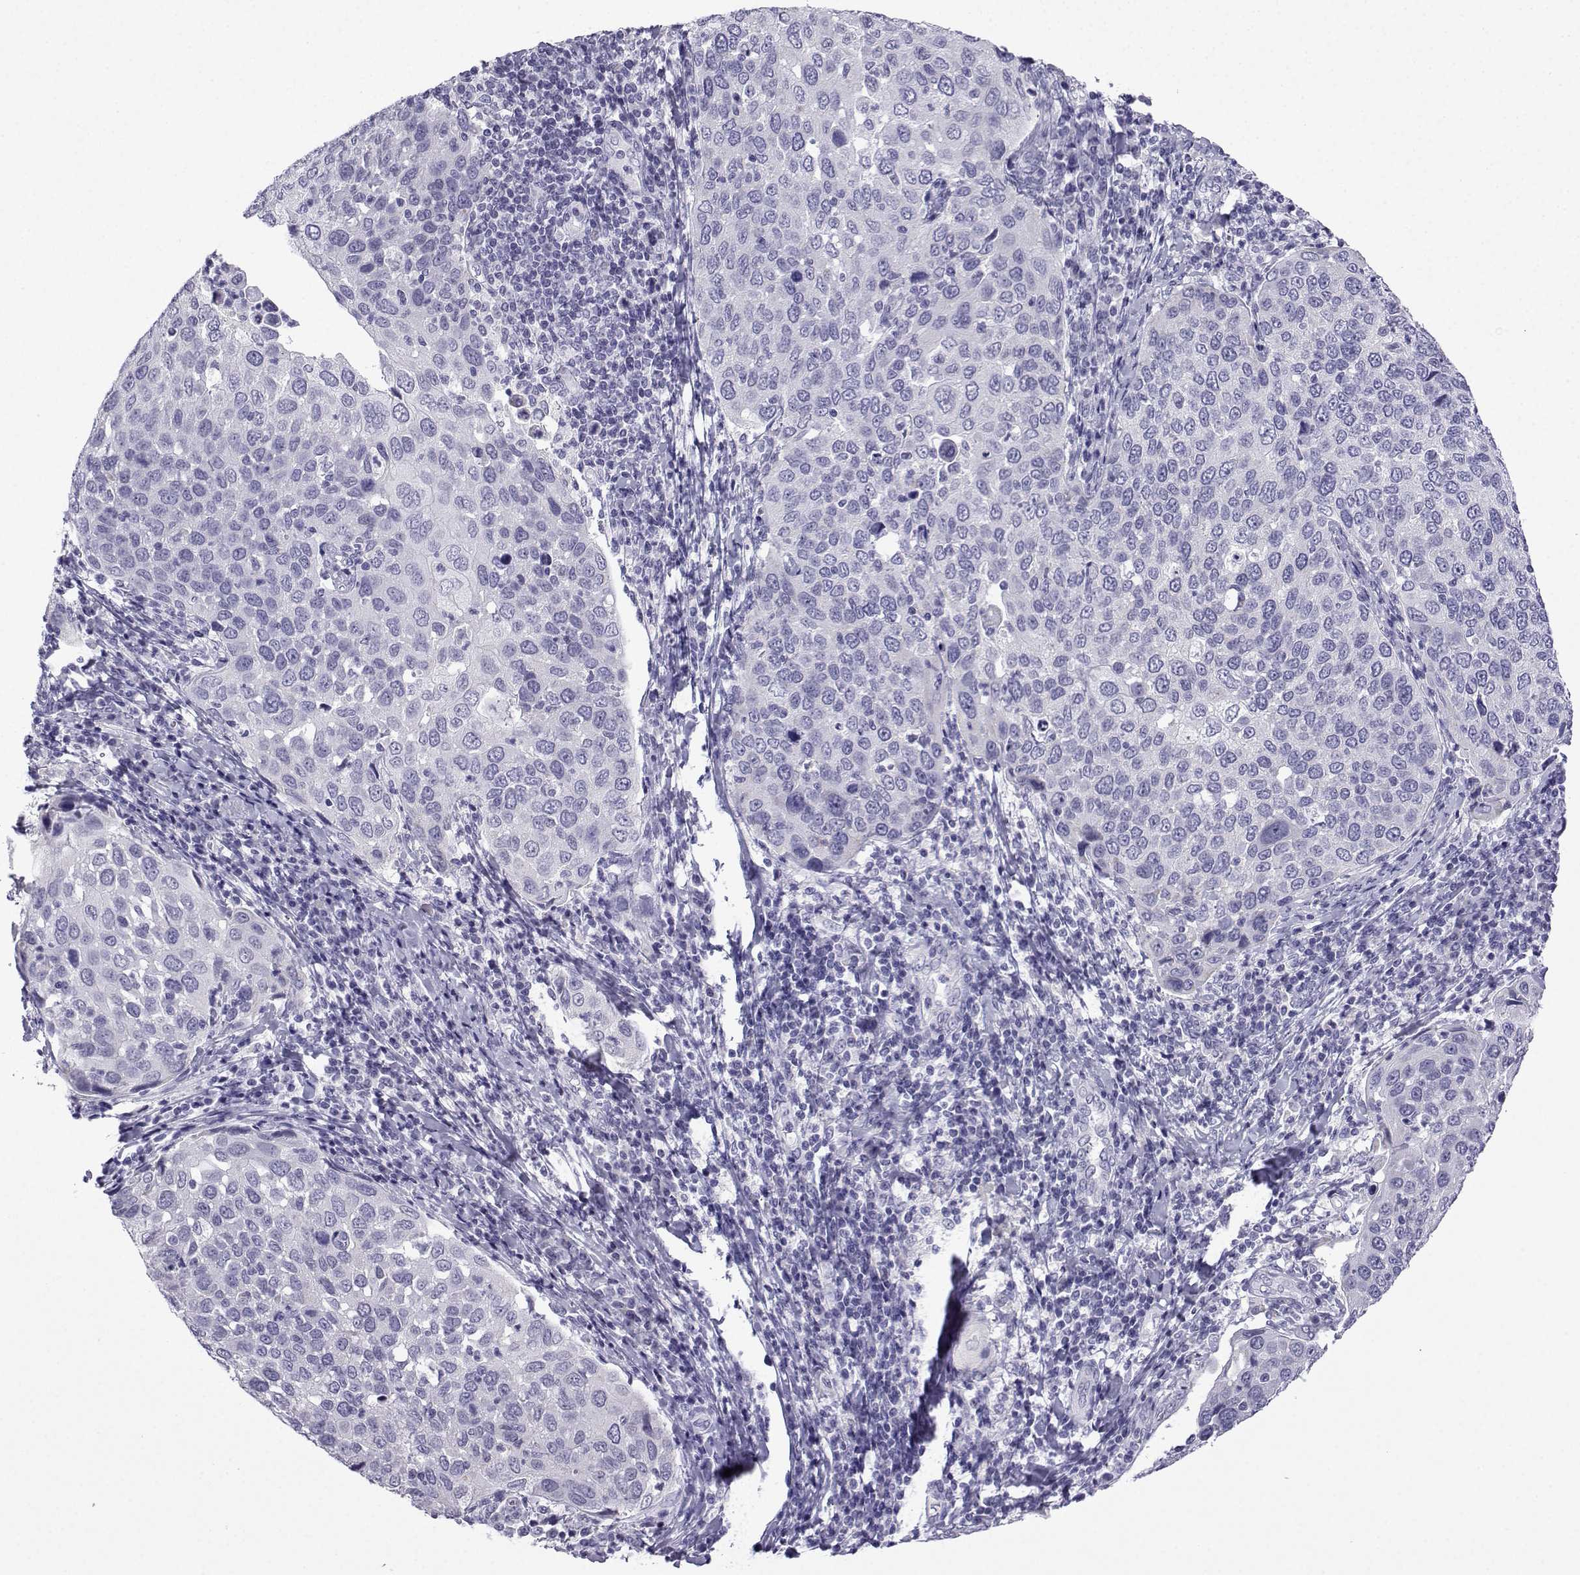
{"staining": {"intensity": "negative", "quantity": "none", "location": "none"}, "tissue": "cervical cancer", "cell_type": "Tumor cells", "image_type": "cancer", "snomed": [{"axis": "morphology", "description": "Squamous cell carcinoma, NOS"}, {"axis": "topography", "description": "Cervix"}], "caption": "This is an immunohistochemistry (IHC) photomicrograph of cervical cancer (squamous cell carcinoma). There is no staining in tumor cells.", "gene": "ACRBP", "patient": {"sex": "female", "age": 54}}